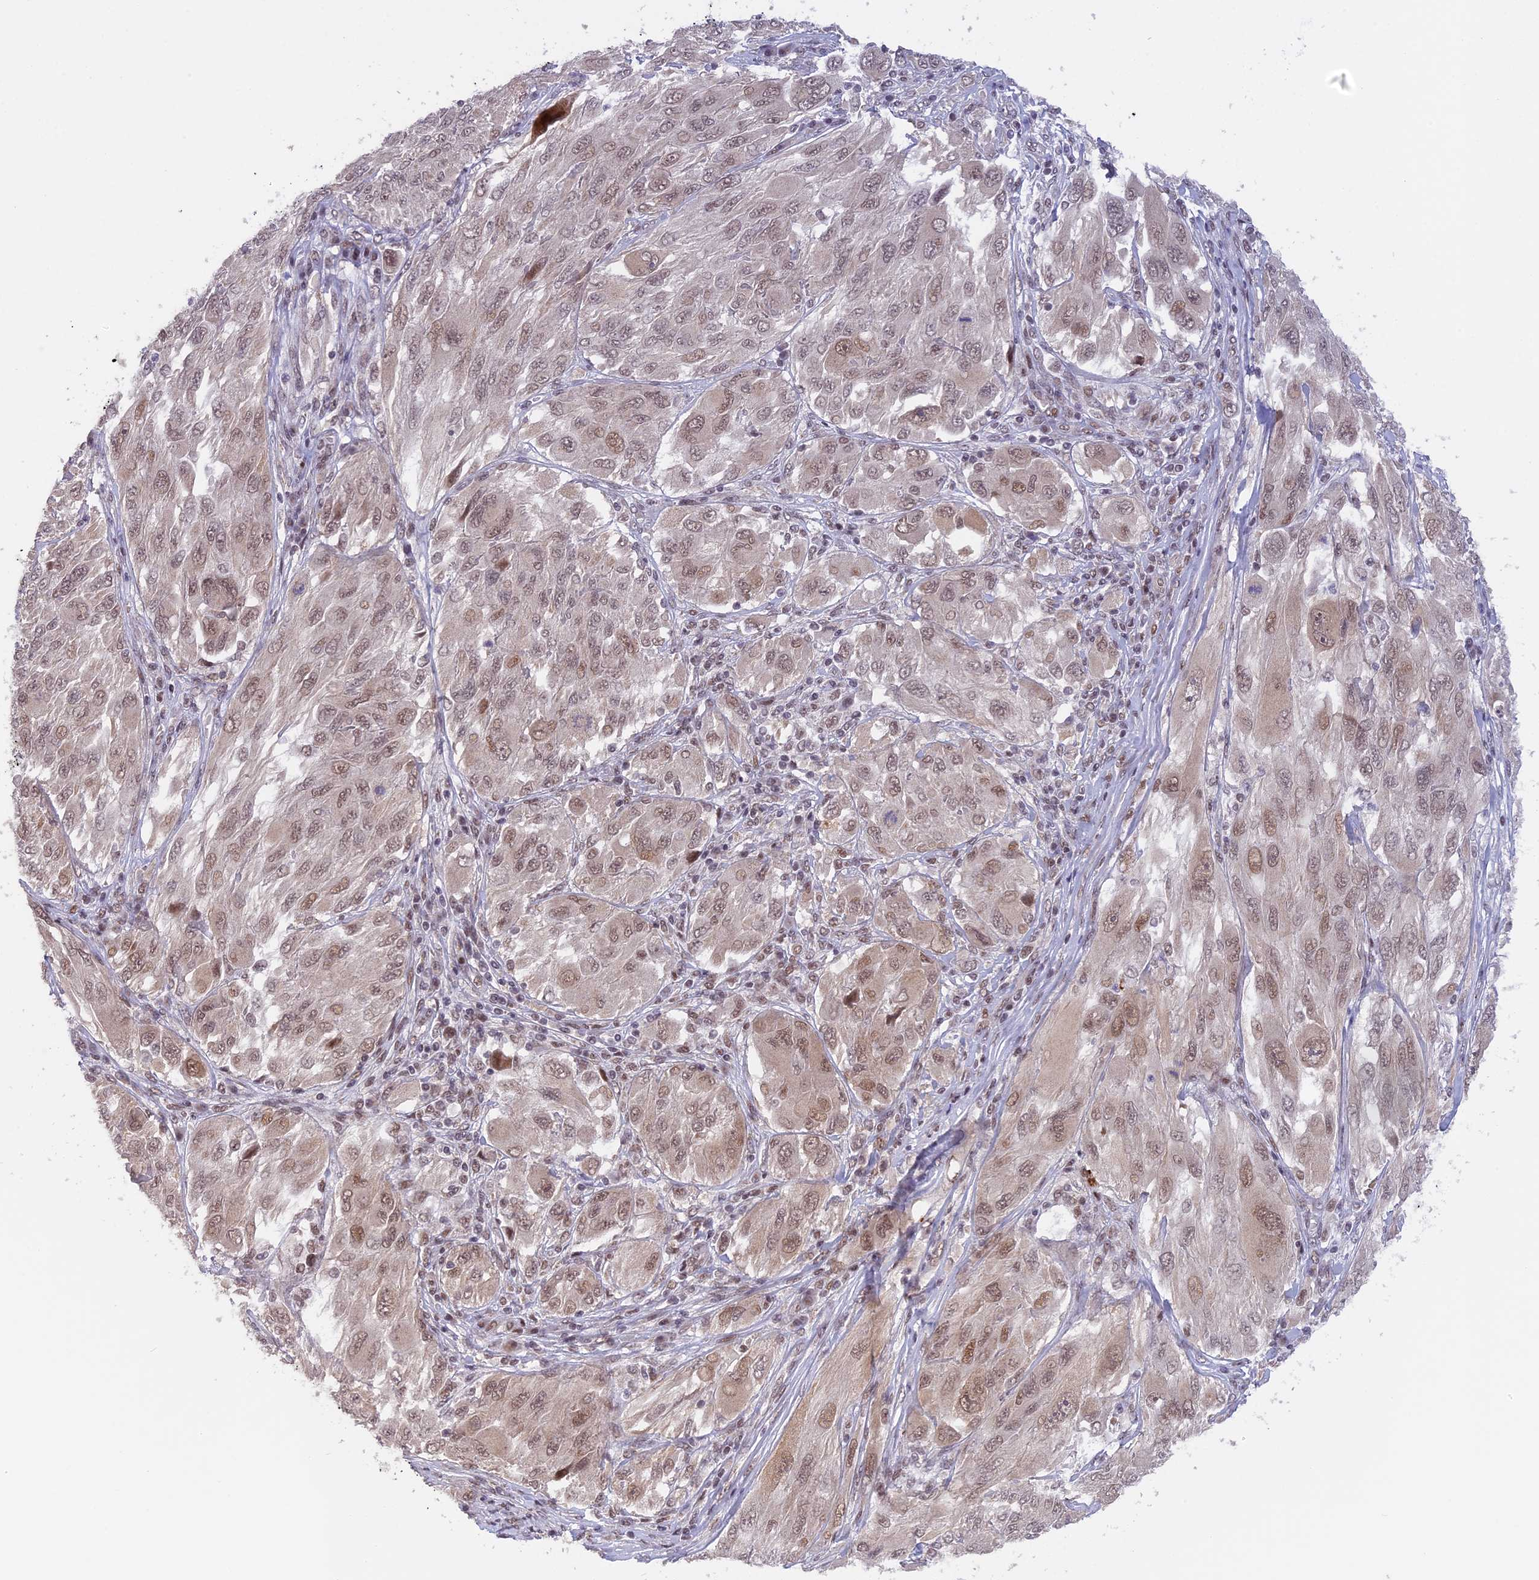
{"staining": {"intensity": "moderate", "quantity": "25%-75%", "location": "nuclear"}, "tissue": "melanoma", "cell_type": "Tumor cells", "image_type": "cancer", "snomed": [{"axis": "morphology", "description": "Malignant melanoma, NOS"}, {"axis": "topography", "description": "Skin"}], "caption": "Protein analysis of malignant melanoma tissue displays moderate nuclear expression in about 25%-75% of tumor cells.", "gene": "POLR2C", "patient": {"sex": "female", "age": 91}}